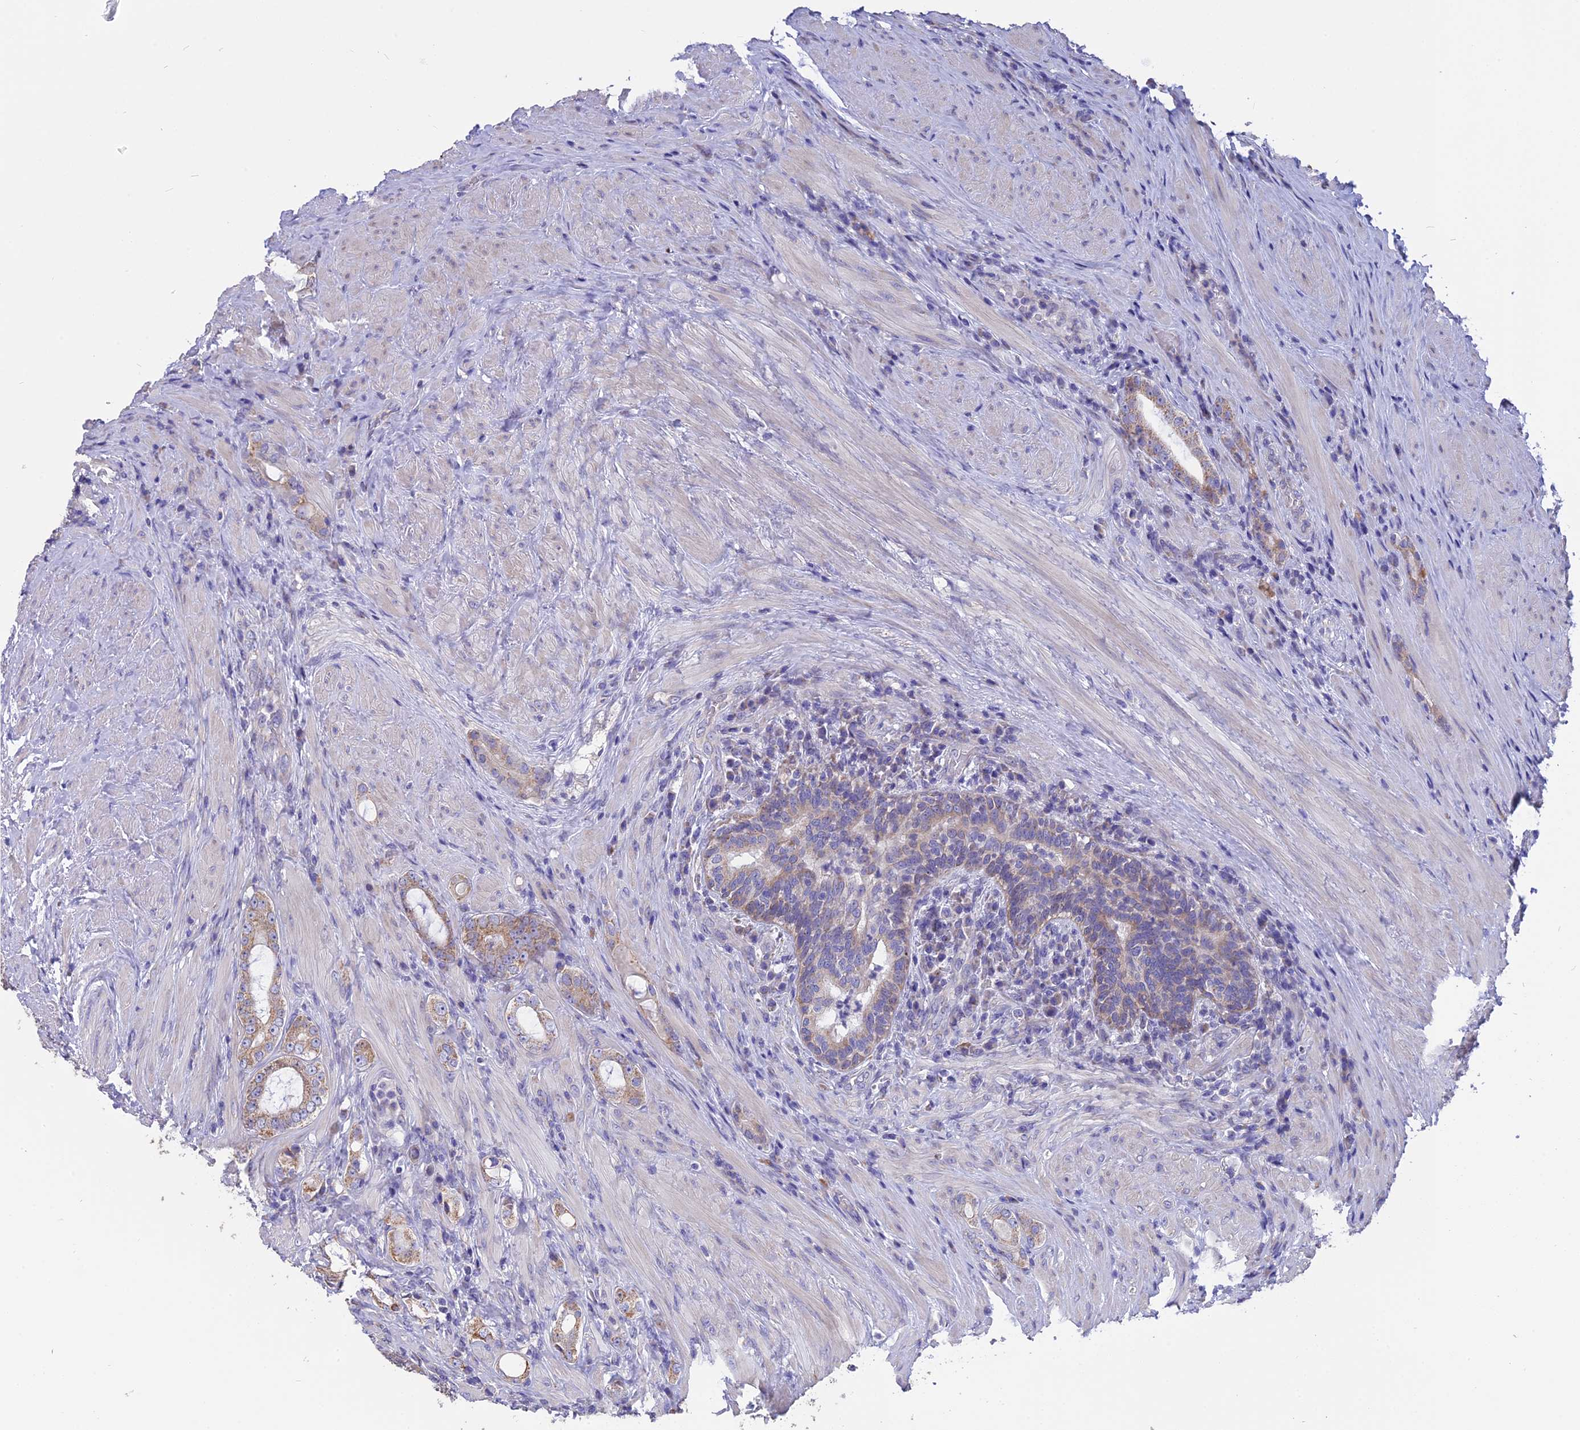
{"staining": {"intensity": "moderate", "quantity": ">75%", "location": "cytoplasmic/membranous"}, "tissue": "prostate cancer", "cell_type": "Tumor cells", "image_type": "cancer", "snomed": [{"axis": "morphology", "description": "Adenocarcinoma, Low grade"}, {"axis": "topography", "description": "Prostate"}], "caption": "Immunohistochemical staining of adenocarcinoma (low-grade) (prostate) exhibits medium levels of moderate cytoplasmic/membranous protein staining in about >75% of tumor cells. The staining was performed using DAB, with brown indicating positive protein expression. Nuclei are stained blue with hematoxylin.", "gene": "CYP2U1", "patient": {"sex": "male", "age": 68}}